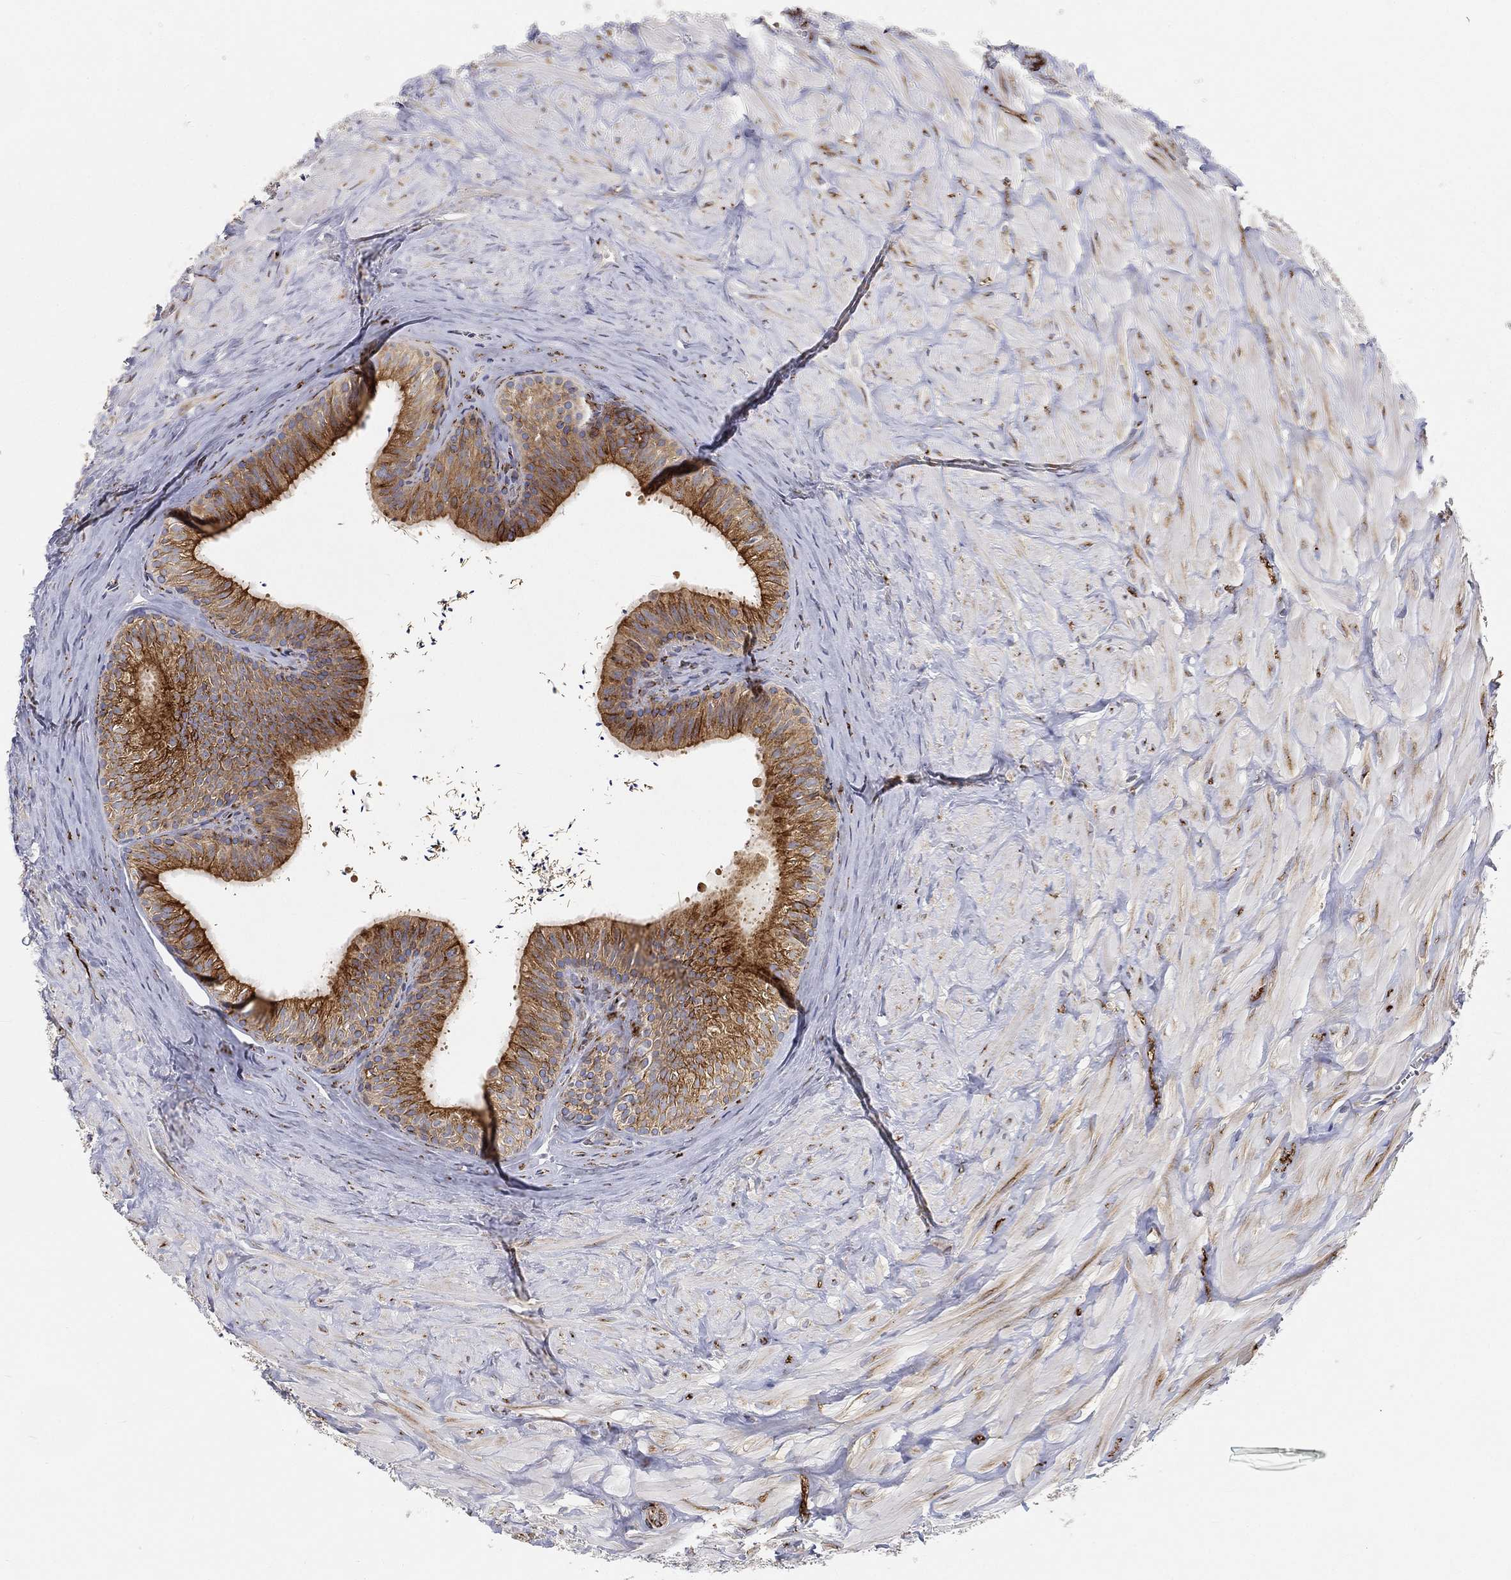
{"staining": {"intensity": "strong", "quantity": ">75%", "location": "cytoplasmic/membranous"}, "tissue": "epididymis", "cell_type": "Glandular cells", "image_type": "normal", "snomed": [{"axis": "morphology", "description": "Normal tissue, NOS"}, {"axis": "topography", "description": "Epididymis"}], "caption": "Glandular cells reveal high levels of strong cytoplasmic/membranous expression in approximately >75% of cells in normal human epididymis.", "gene": "TMEM25", "patient": {"sex": "male", "age": 32}}